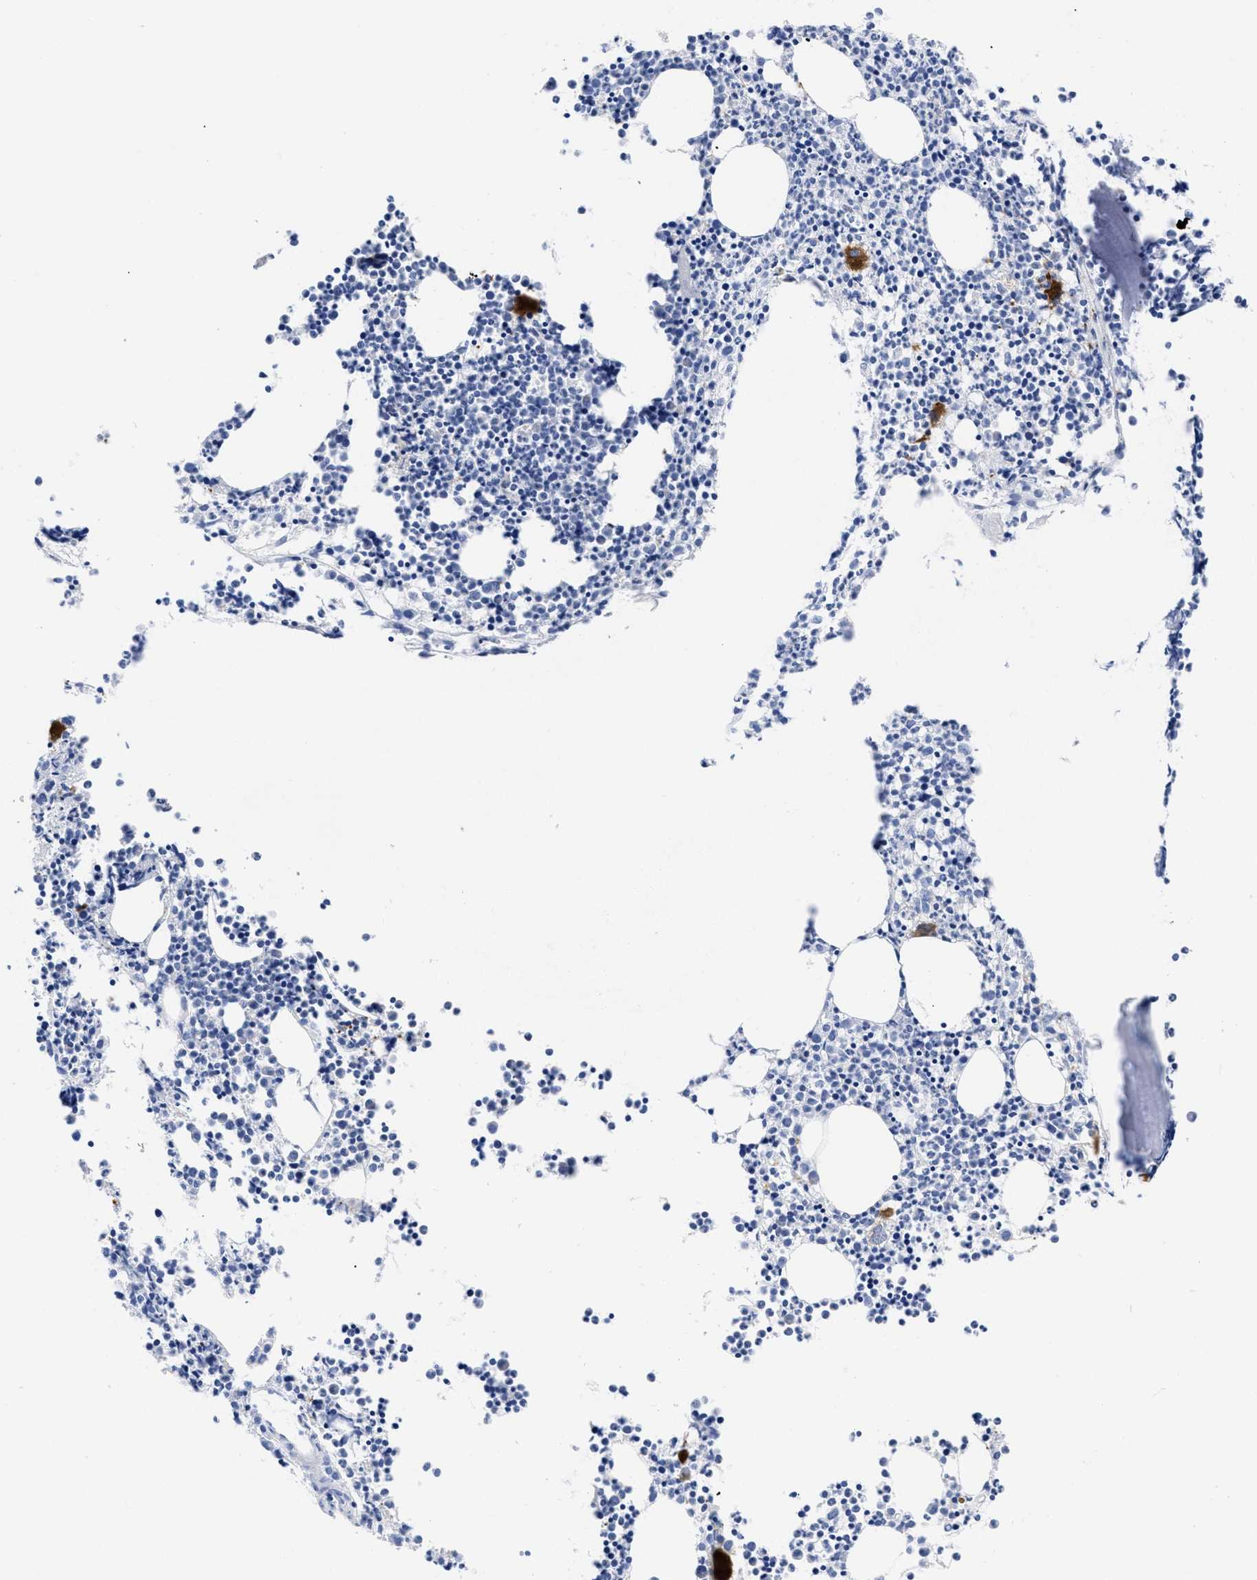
{"staining": {"intensity": "strong", "quantity": "<25%", "location": "cytoplasmic/membranous"}, "tissue": "bone marrow", "cell_type": "Hematopoietic cells", "image_type": "normal", "snomed": [{"axis": "morphology", "description": "Normal tissue, NOS"}, {"axis": "morphology", "description": "Inflammation, NOS"}, {"axis": "topography", "description": "Bone marrow"}], "caption": "High-power microscopy captured an IHC image of unremarkable bone marrow, revealing strong cytoplasmic/membranous expression in about <25% of hematopoietic cells.", "gene": "TREML1", "patient": {"sex": "female", "age": 53}}